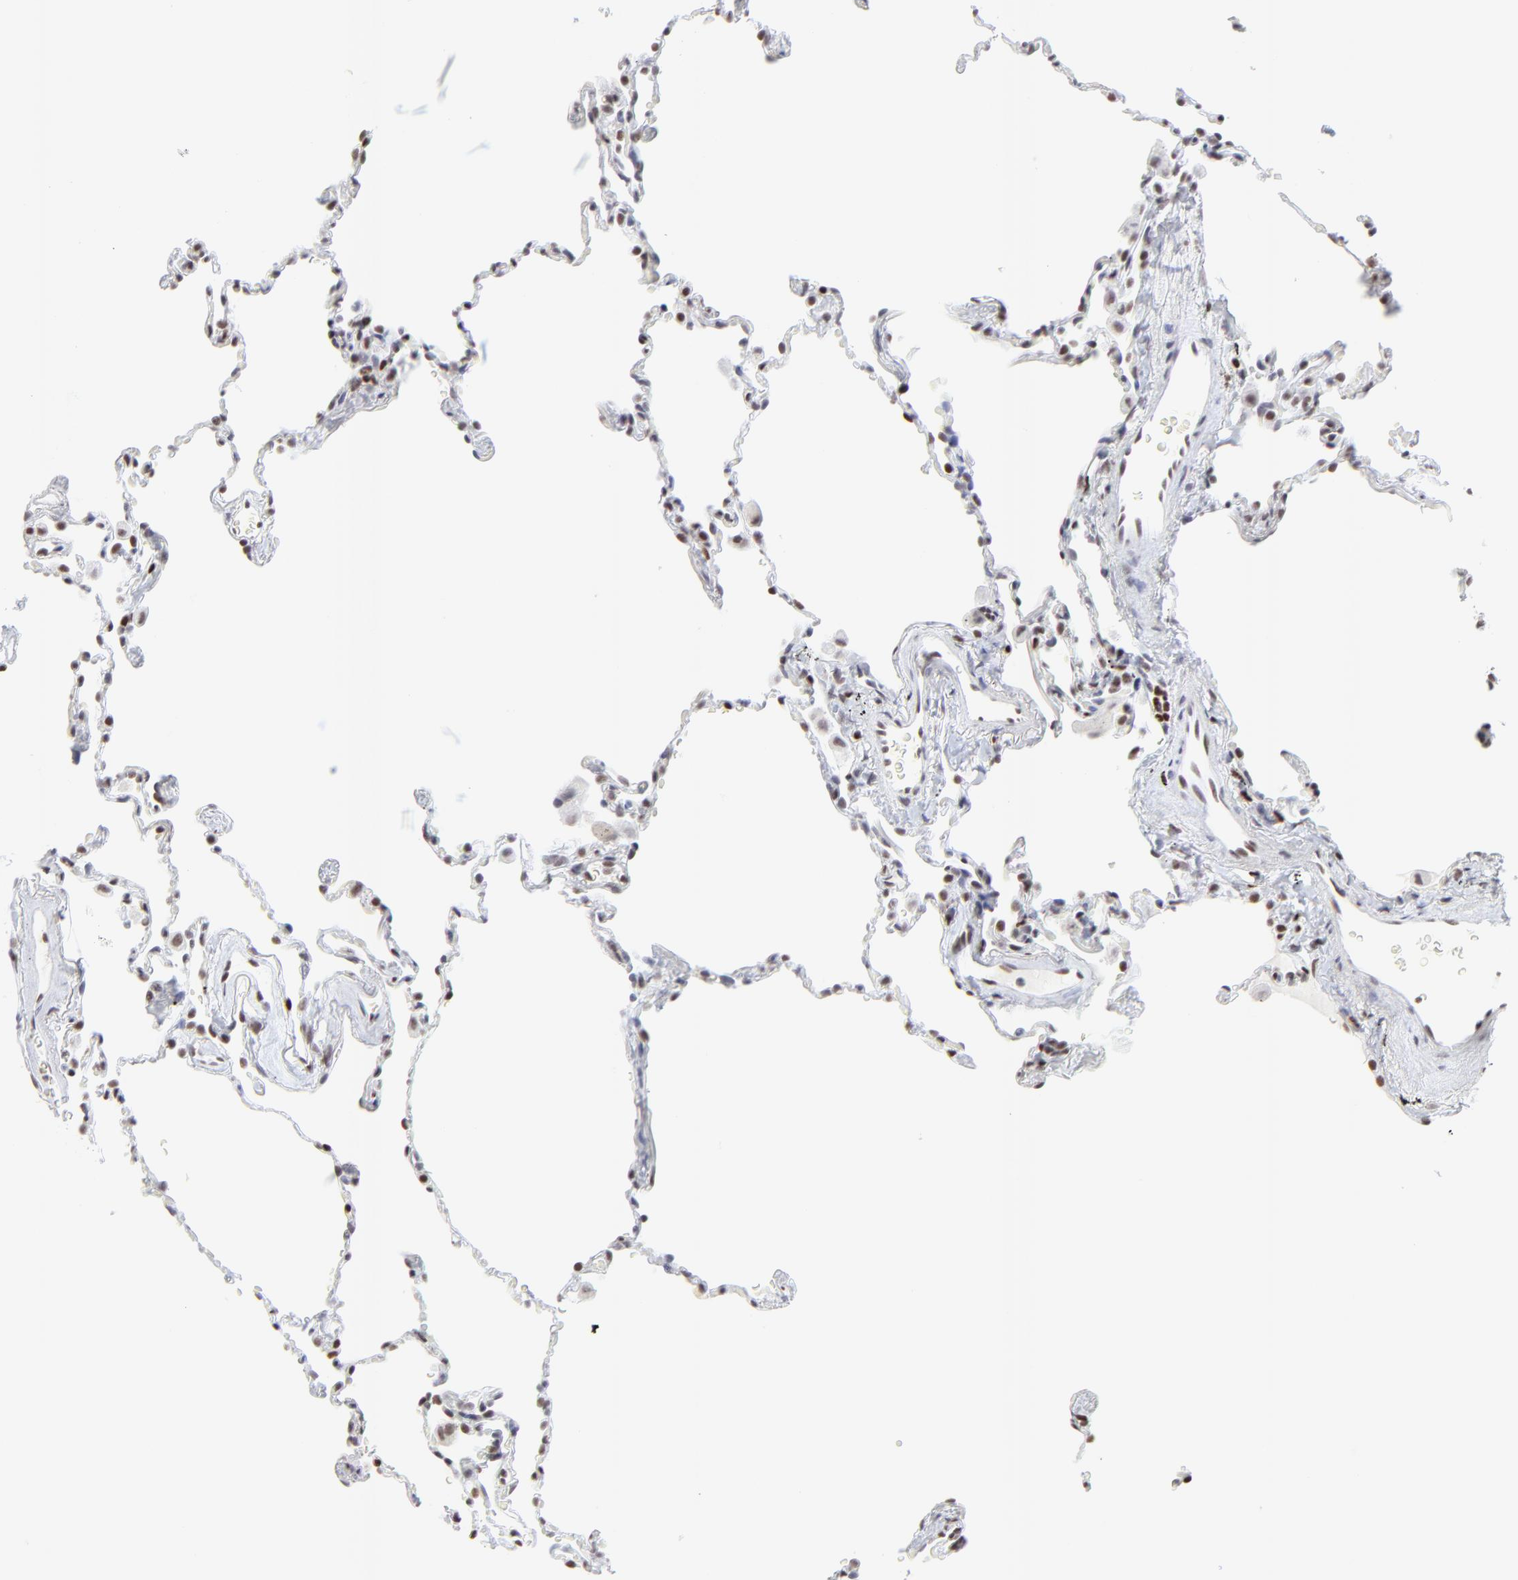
{"staining": {"intensity": "moderate", "quantity": "25%-75%", "location": "nuclear"}, "tissue": "lung", "cell_type": "Alveolar cells", "image_type": "normal", "snomed": [{"axis": "morphology", "description": "Normal tissue, NOS"}, {"axis": "morphology", "description": "Soft tissue tumor metastatic"}, {"axis": "topography", "description": "Lung"}], "caption": "Approximately 25%-75% of alveolar cells in benign human lung display moderate nuclear protein expression as visualized by brown immunohistochemical staining.", "gene": "PARP1", "patient": {"sex": "male", "age": 59}}